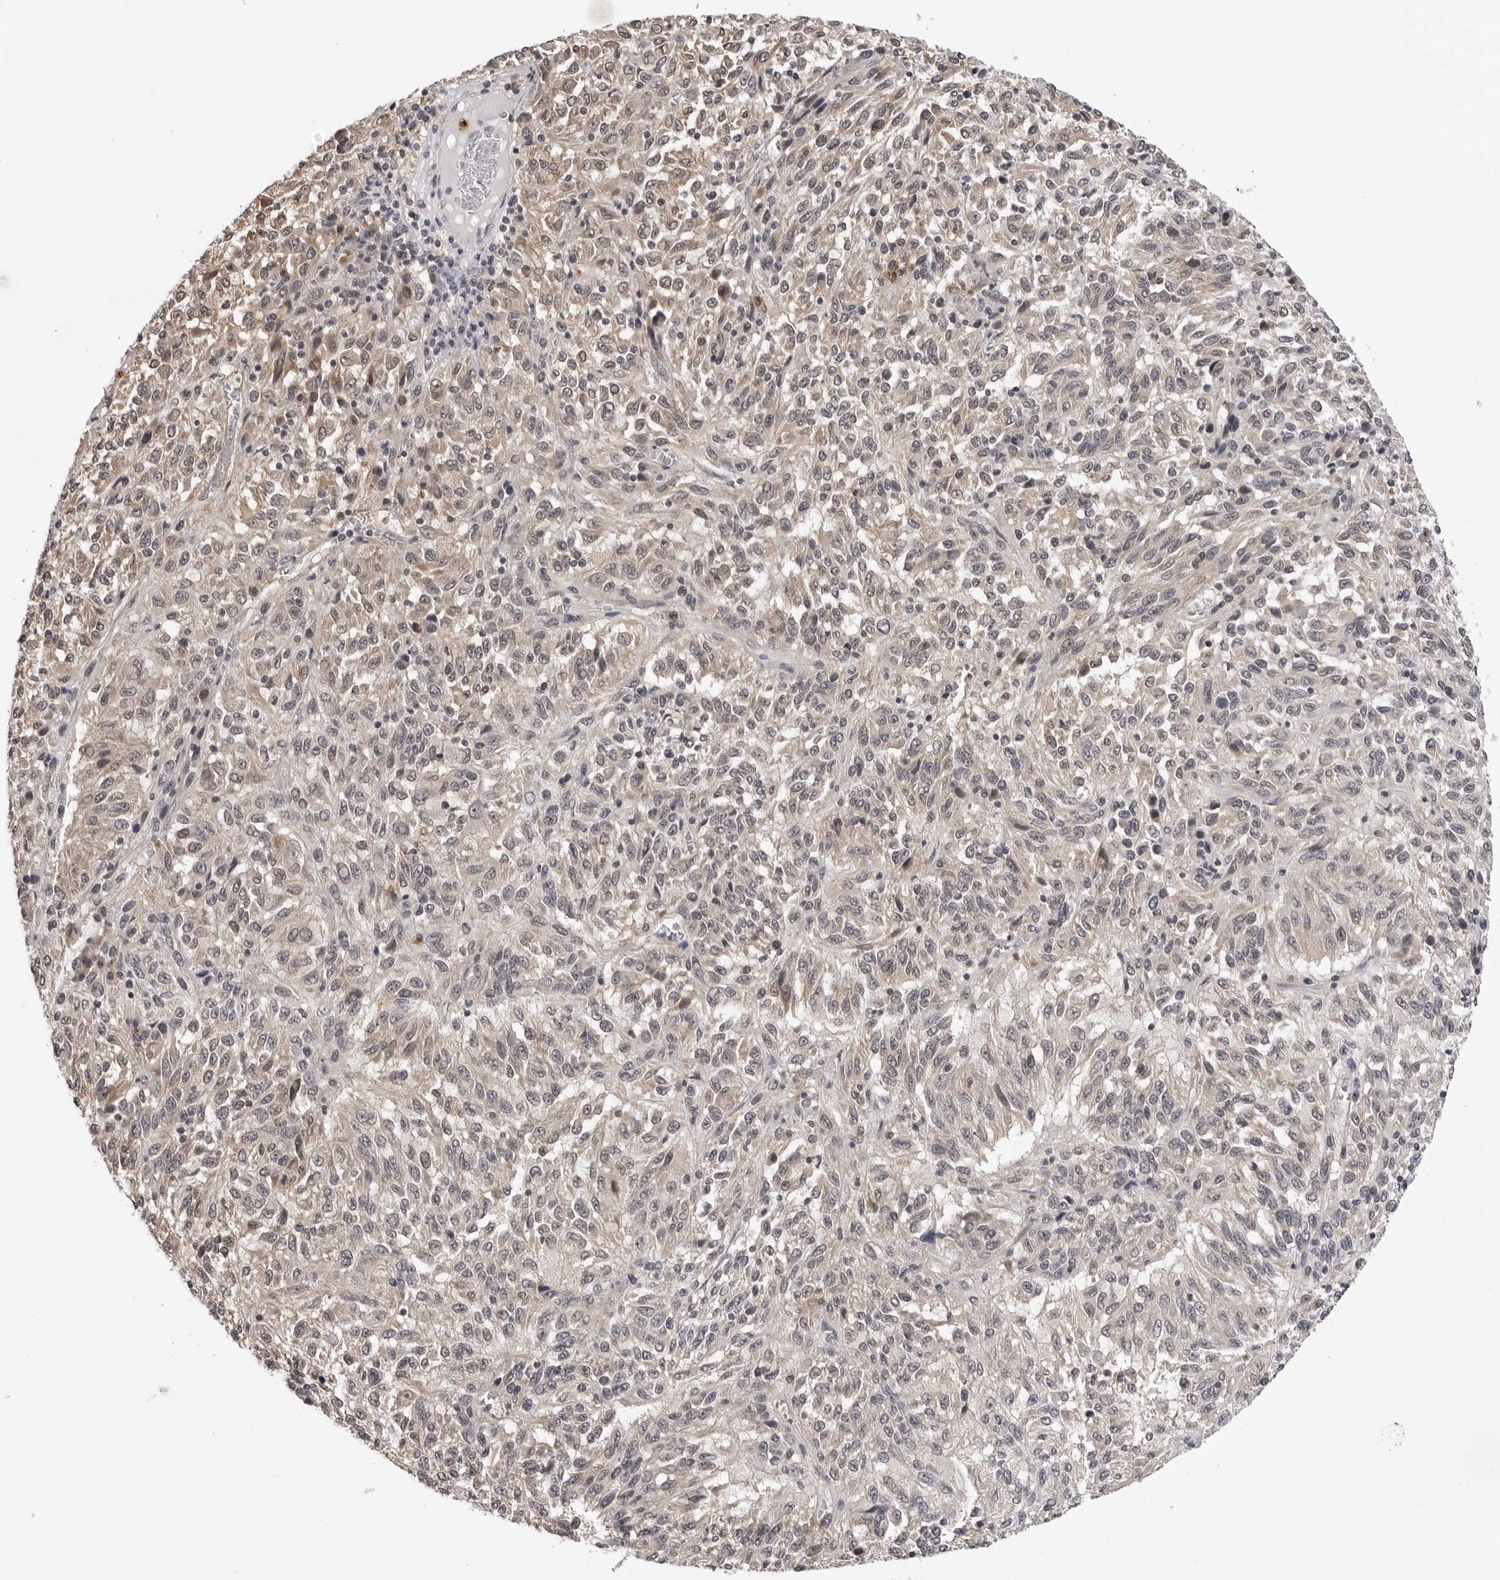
{"staining": {"intensity": "weak", "quantity": "<25%", "location": "cytoplasmic/membranous,nuclear"}, "tissue": "melanoma", "cell_type": "Tumor cells", "image_type": "cancer", "snomed": [{"axis": "morphology", "description": "Malignant melanoma, Metastatic site"}, {"axis": "topography", "description": "Lung"}], "caption": "IHC histopathology image of malignant melanoma (metastatic site) stained for a protein (brown), which demonstrates no positivity in tumor cells. Nuclei are stained in blue.", "gene": "TRMT13", "patient": {"sex": "male", "age": 64}}